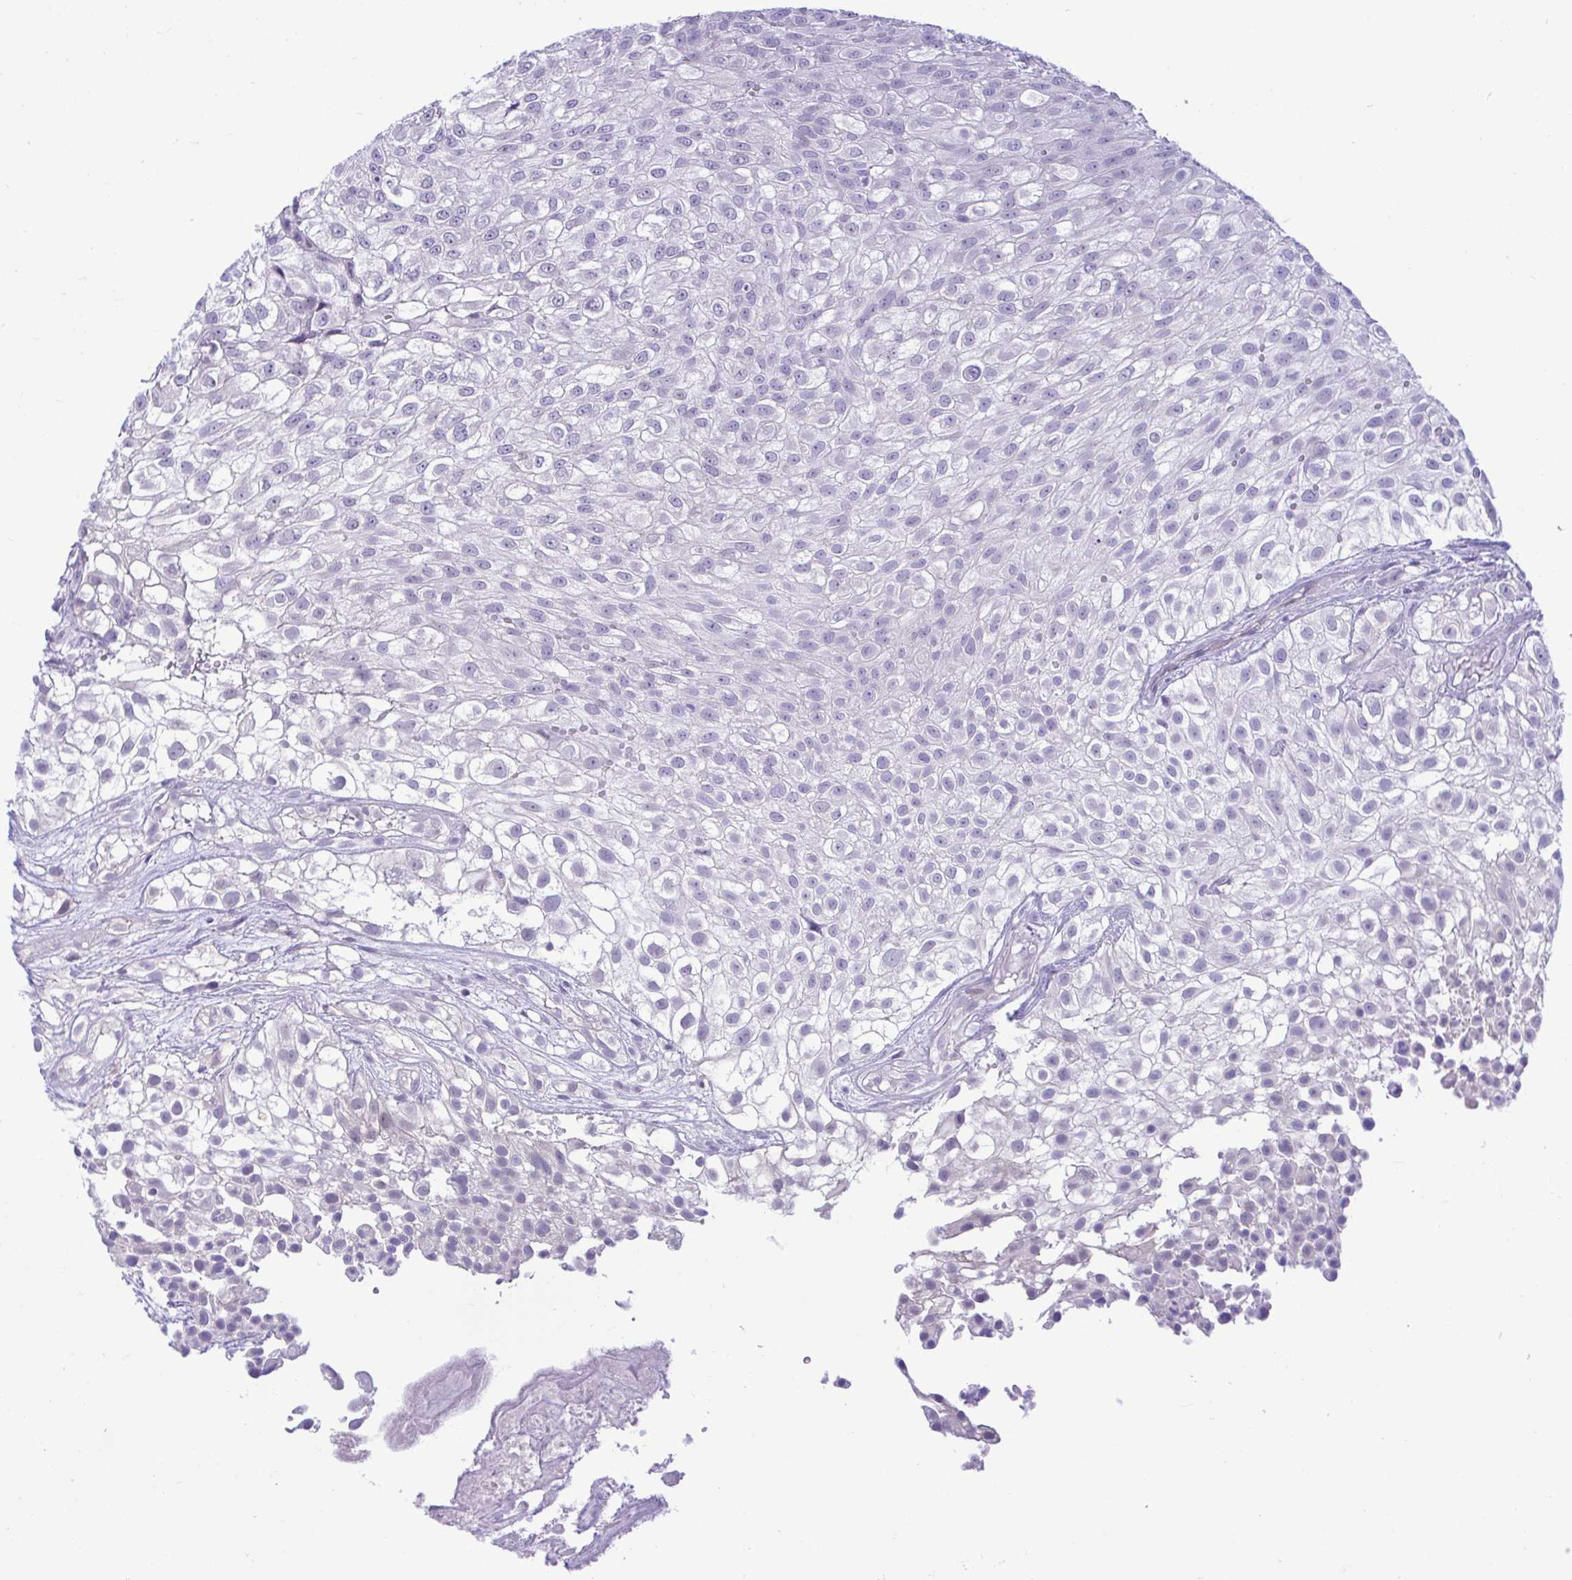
{"staining": {"intensity": "negative", "quantity": "none", "location": "none"}, "tissue": "urothelial cancer", "cell_type": "Tumor cells", "image_type": "cancer", "snomed": [{"axis": "morphology", "description": "Urothelial carcinoma, High grade"}, {"axis": "topography", "description": "Urinary bladder"}], "caption": "Tumor cells are negative for brown protein staining in urothelial cancer. (DAB (3,3'-diaminobenzidine) IHC, high magnification).", "gene": "SLC25A51", "patient": {"sex": "male", "age": 56}}